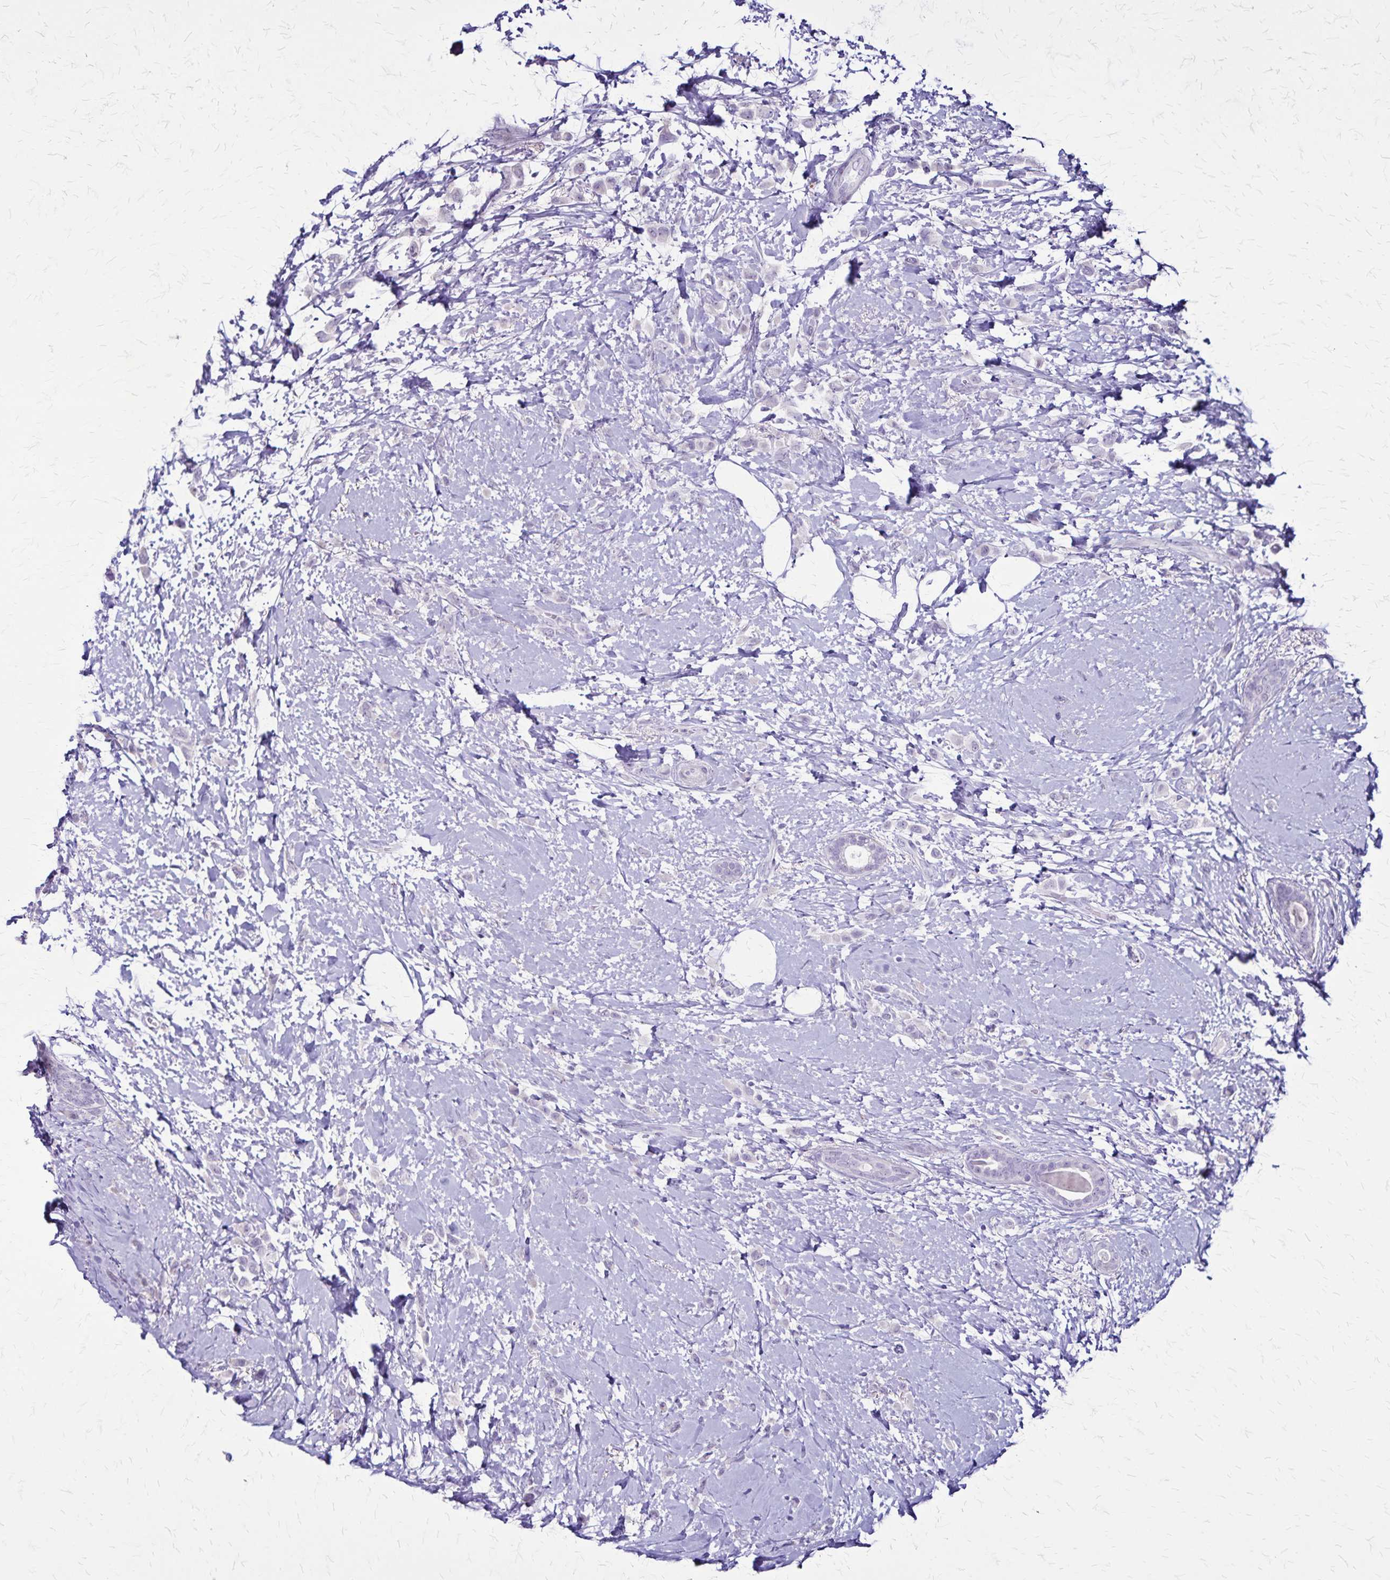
{"staining": {"intensity": "negative", "quantity": "none", "location": "none"}, "tissue": "breast cancer", "cell_type": "Tumor cells", "image_type": "cancer", "snomed": [{"axis": "morphology", "description": "Lobular carcinoma"}, {"axis": "topography", "description": "Breast"}], "caption": "Tumor cells show no significant protein expression in breast cancer (lobular carcinoma).", "gene": "OR51B5", "patient": {"sex": "female", "age": 66}}